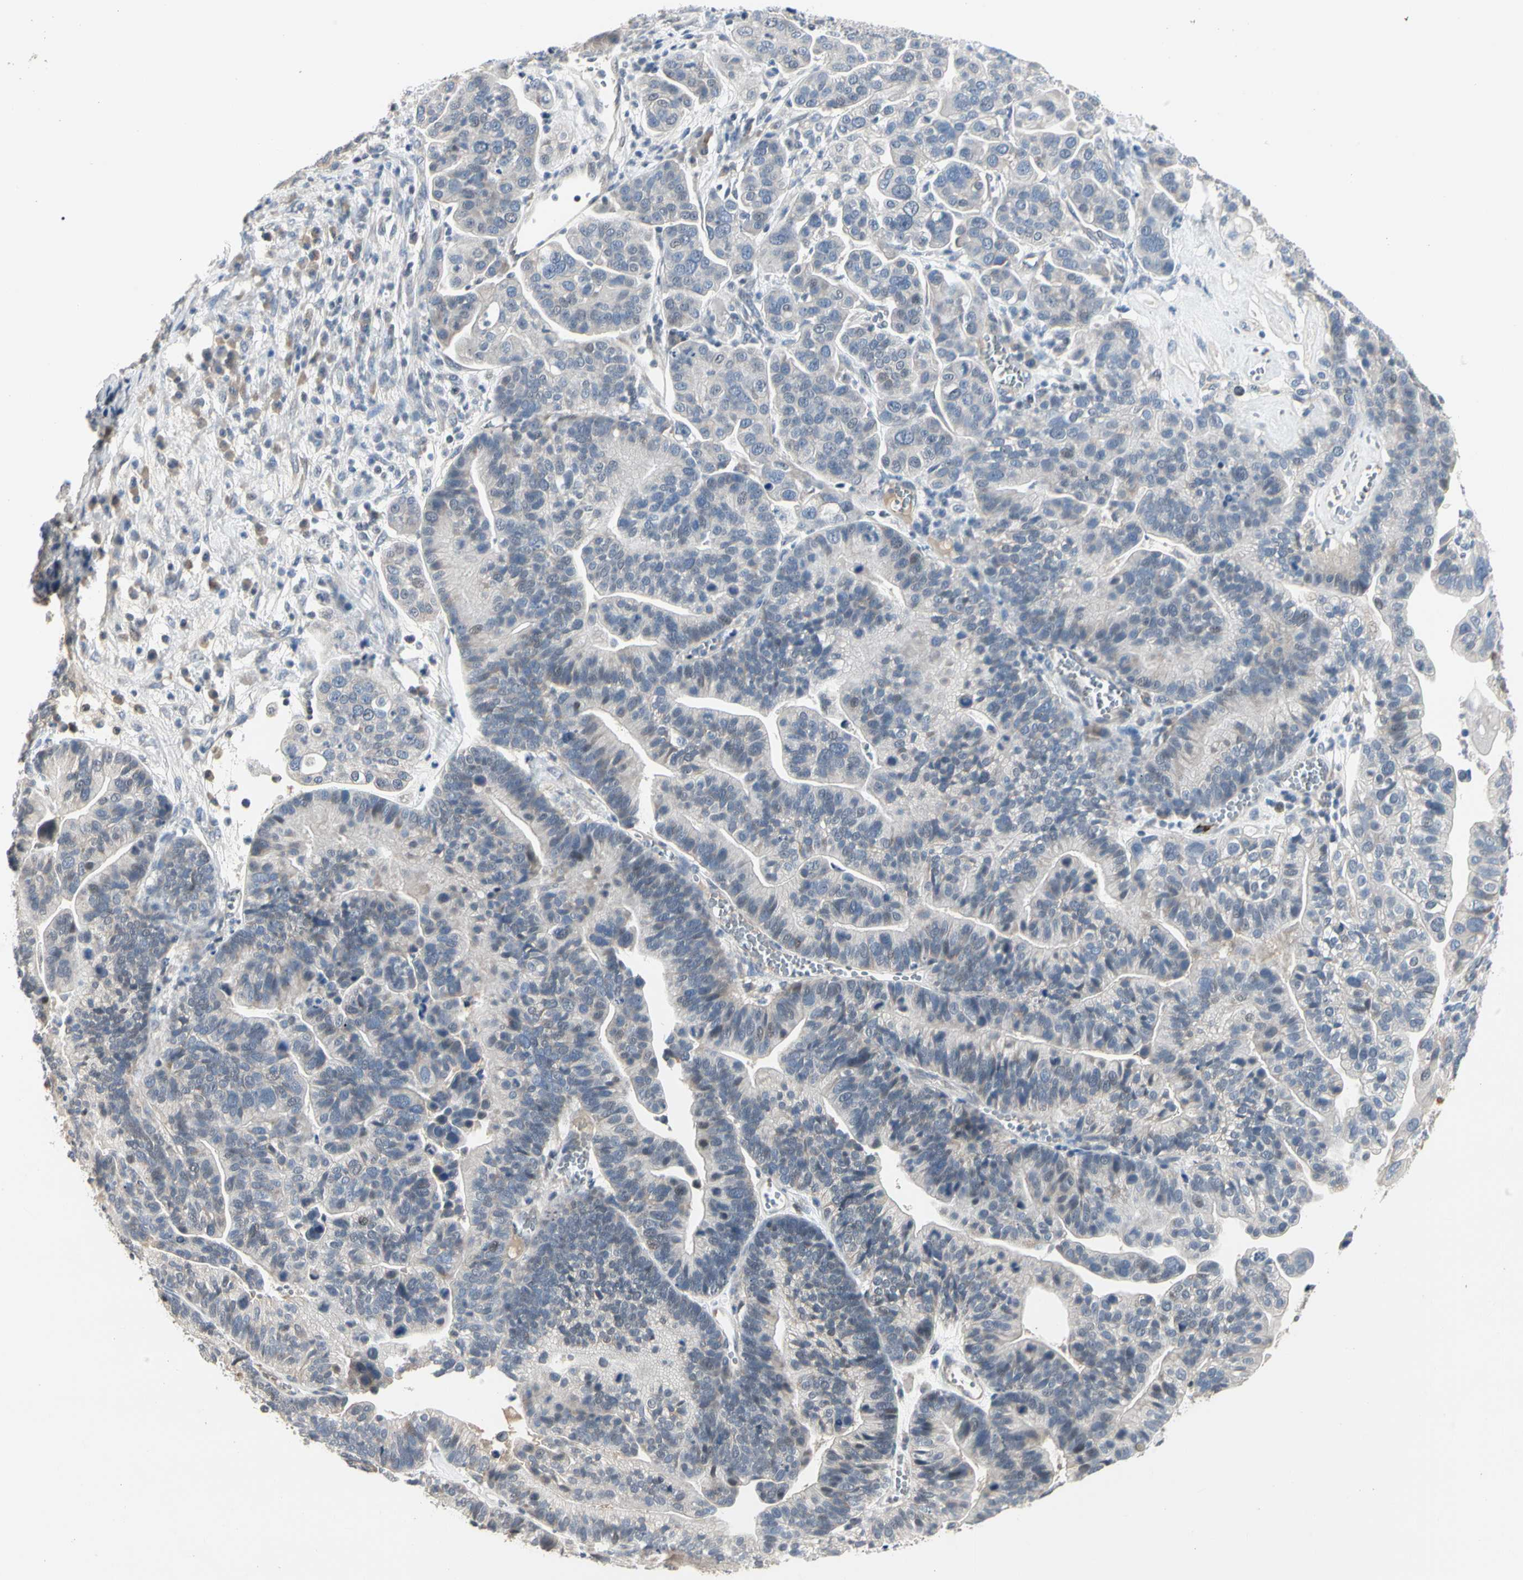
{"staining": {"intensity": "negative", "quantity": "none", "location": "none"}, "tissue": "ovarian cancer", "cell_type": "Tumor cells", "image_type": "cancer", "snomed": [{"axis": "morphology", "description": "Cystadenocarcinoma, serous, NOS"}, {"axis": "topography", "description": "Ovary"}], "caption": "An immunohistochemistry micrograph of ovarian serous cystadenocarcinoma is shown. There is no staining in tumor cells of ovarian serous cystadenocarcinoma.", "gene": "GREM1", "patient": {"sex": "female", "age": 56}}